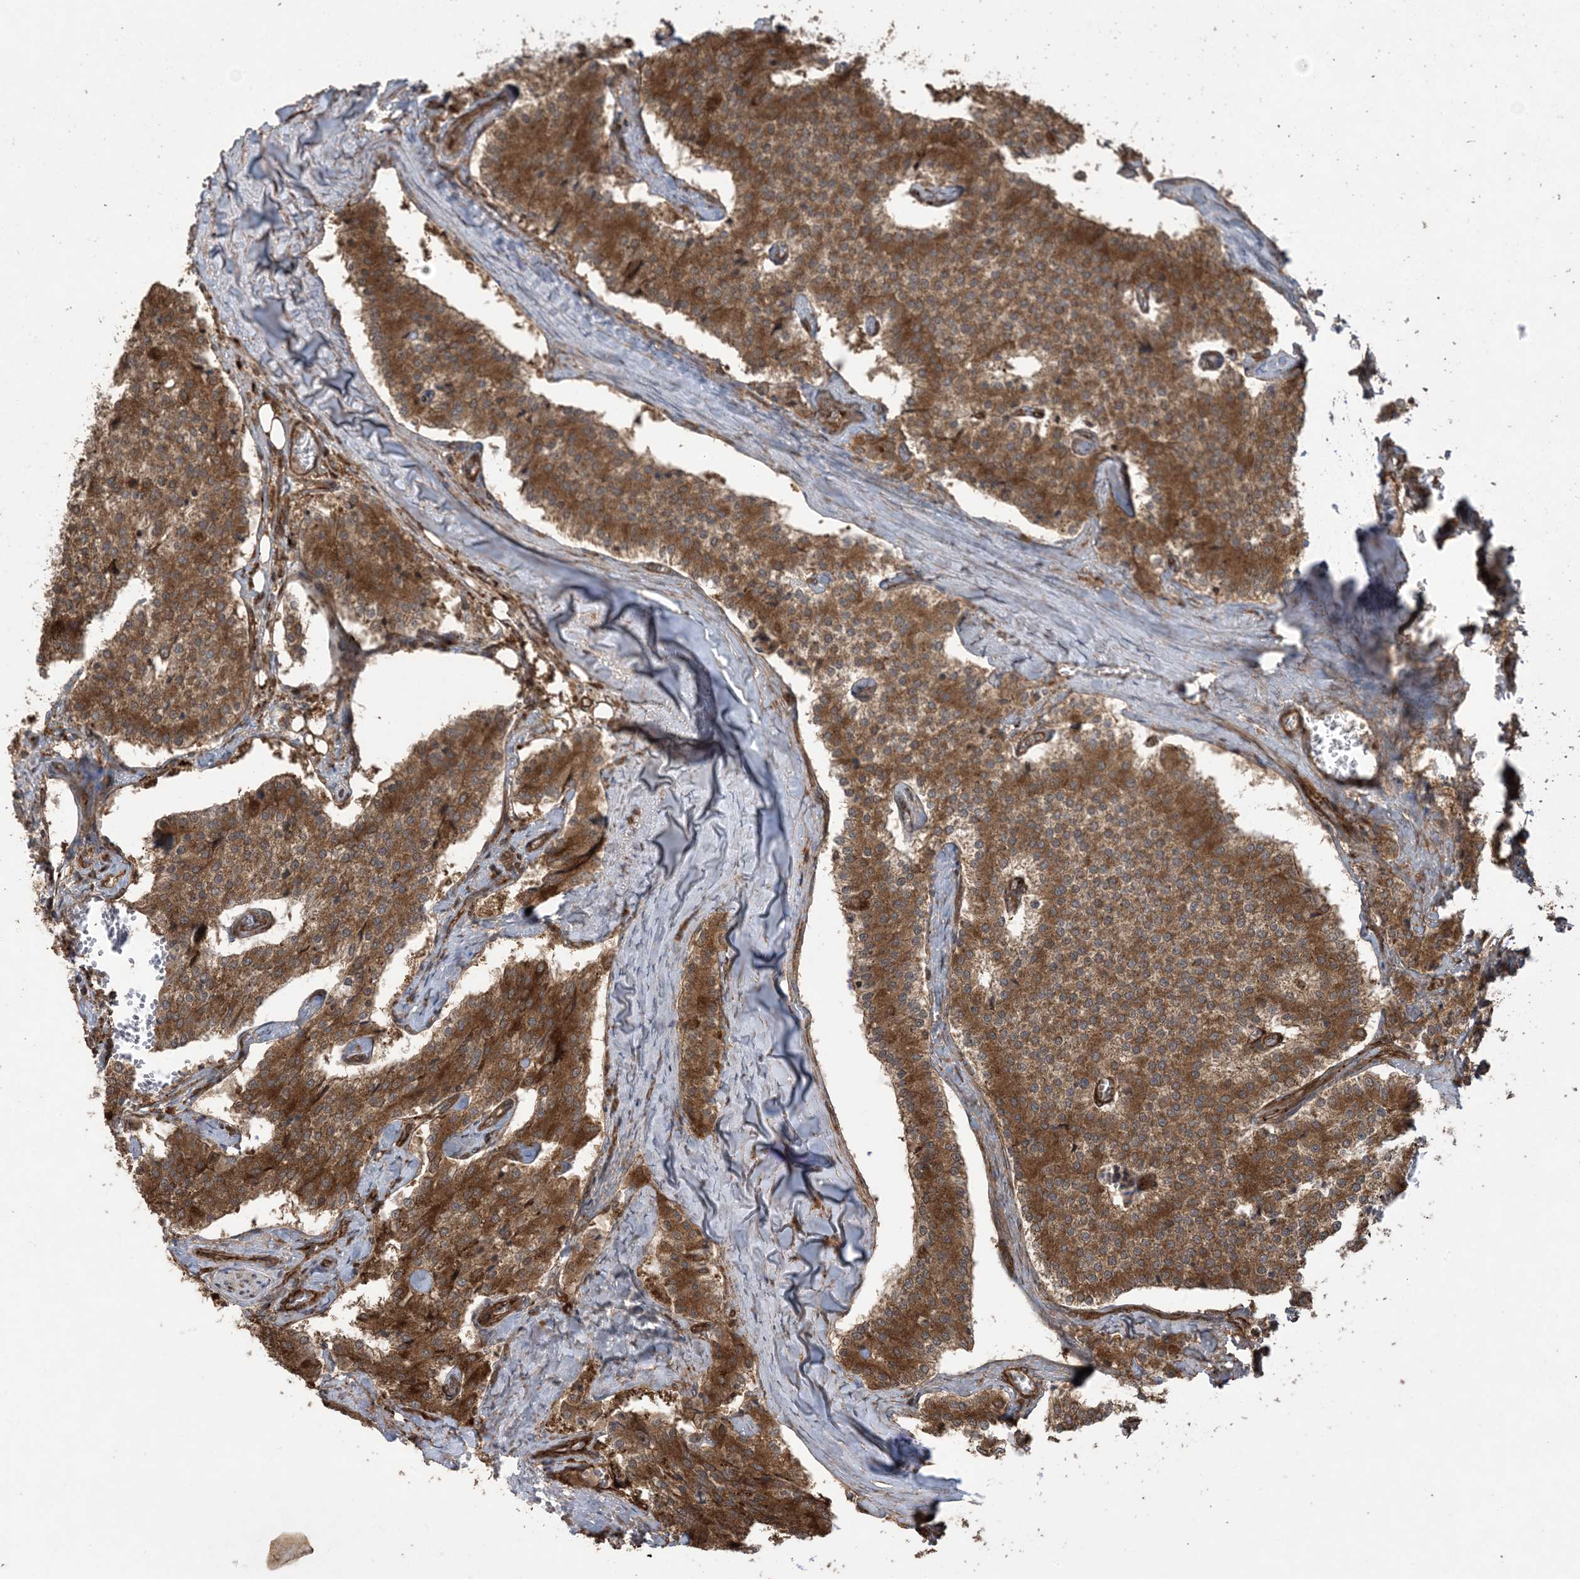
{"staining": {"intensity": "strong", "quantity": ">75%", "location": "cytoplasmic/membranous"}, "tissue": "carcinoid", "cell_type": "Tumor cells", "image_type": "cancer", "snomed": [{"axis": "morphology", "description": "Carcinoid, malignant, NOS"}, {"axis": "topography", "description": "Colon"}], "caption": "Immunohistochemistry photomicrograph of neoplastic tissue: carcinoid stained using IHC demonstrates high levels of strong protein expression localized specifically in the cytoplasmic/membranous of tumor cells, appearing as a cytoplasmic/membranous brown color.", "gene": "KLHL18", "patient": {"sex": "female", "age": 52}}